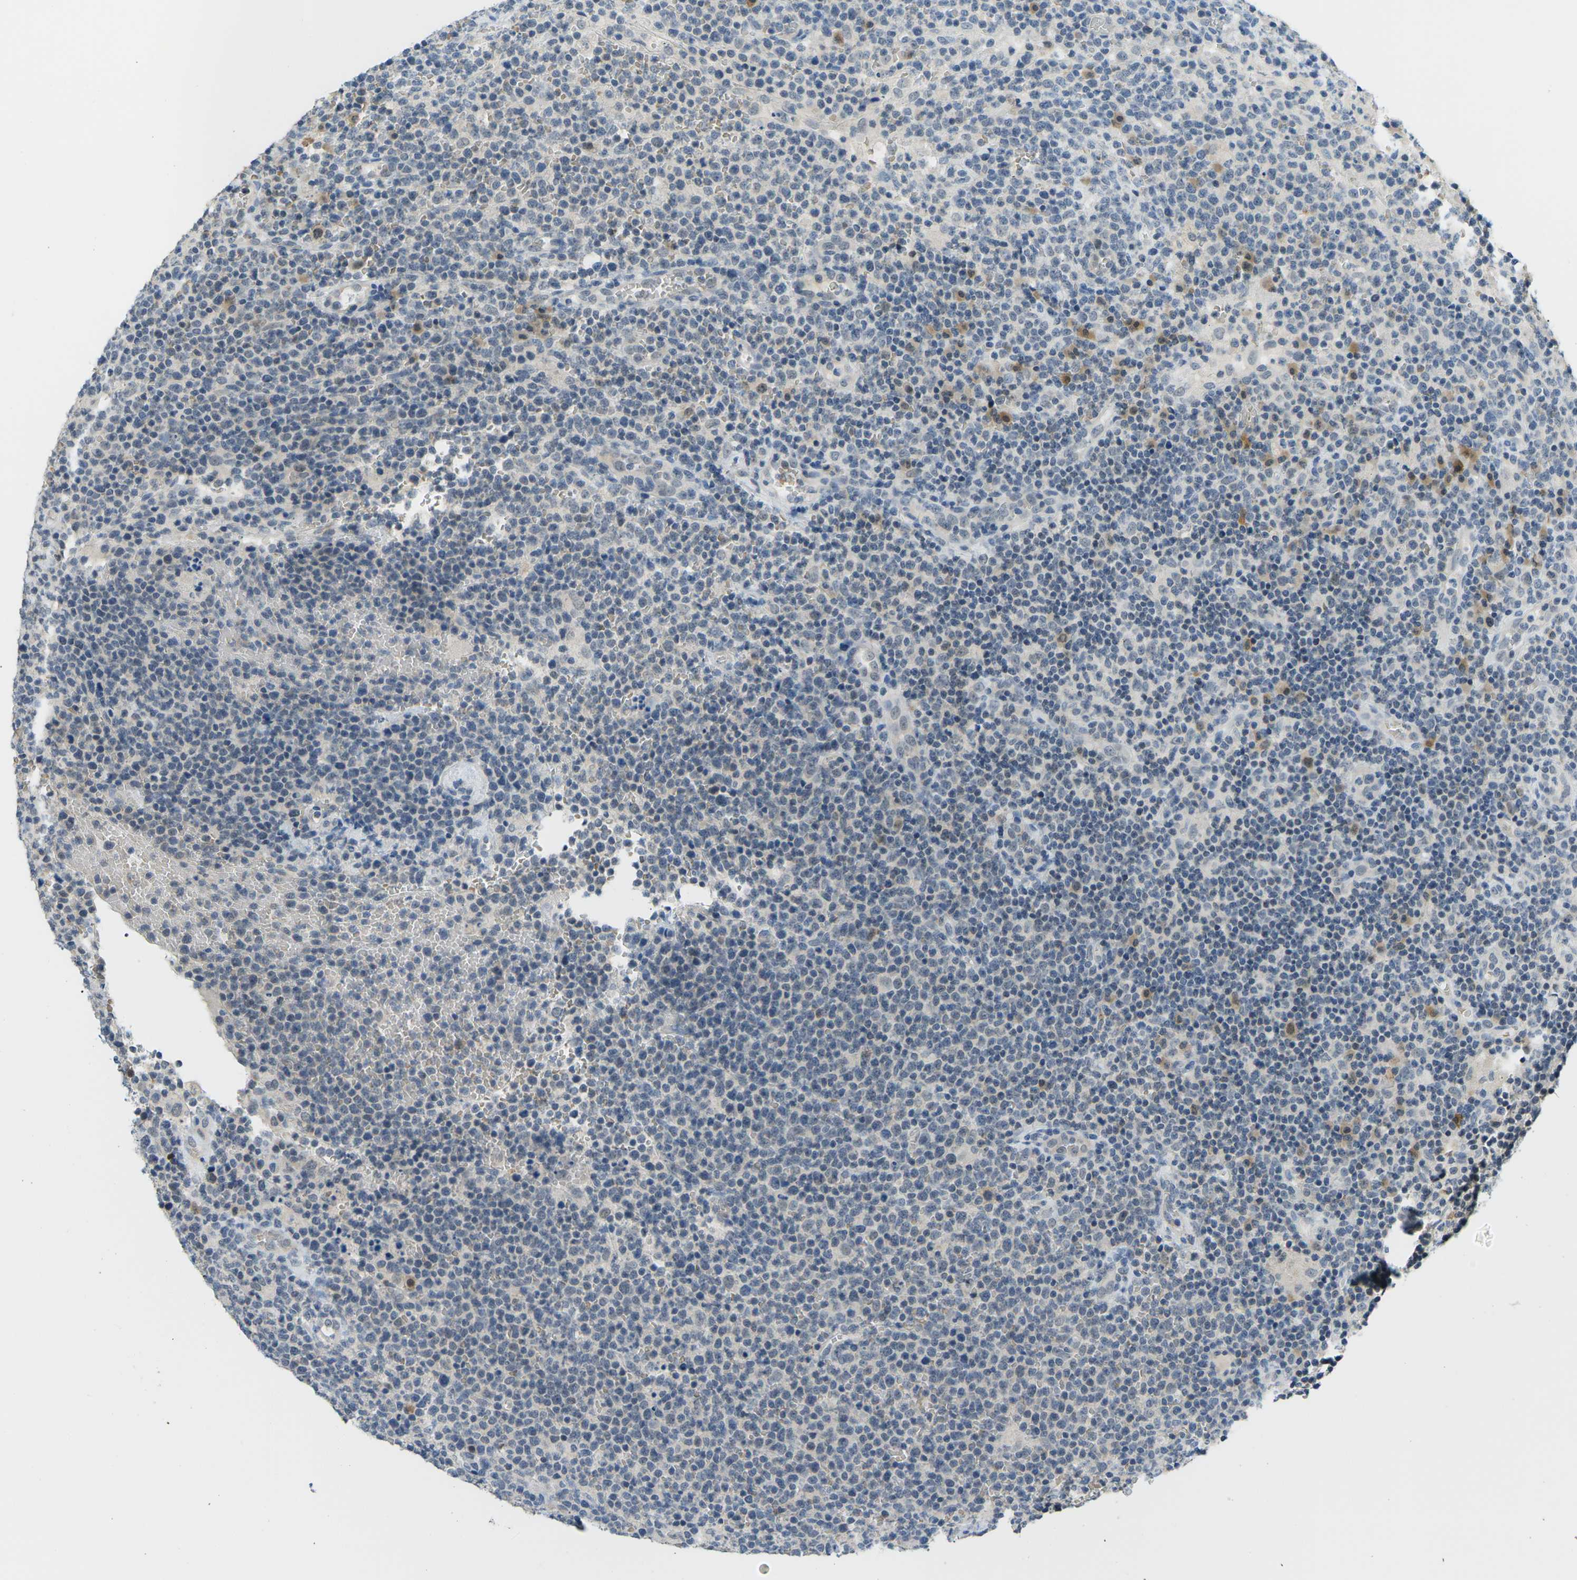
{"staining": {"intensity": "negative", "quantity": "none", "location": "none"}, "tissue": "lymphoma", "cell_type": "Tumor cells", "image_type": "cancer", "snomed": [{"axis": "morphology", "description": "Malignant lymphoma, non-Hodgkin's type, High grade"}, {"axis": "topography", "description": "Lymph node"}], "caption": "The IHC histopathology image has no significant positivity in tumor cells of lymphoma tissue.", "gene": "PSAT1", "patient": {"sex": "male", "age": 61}}